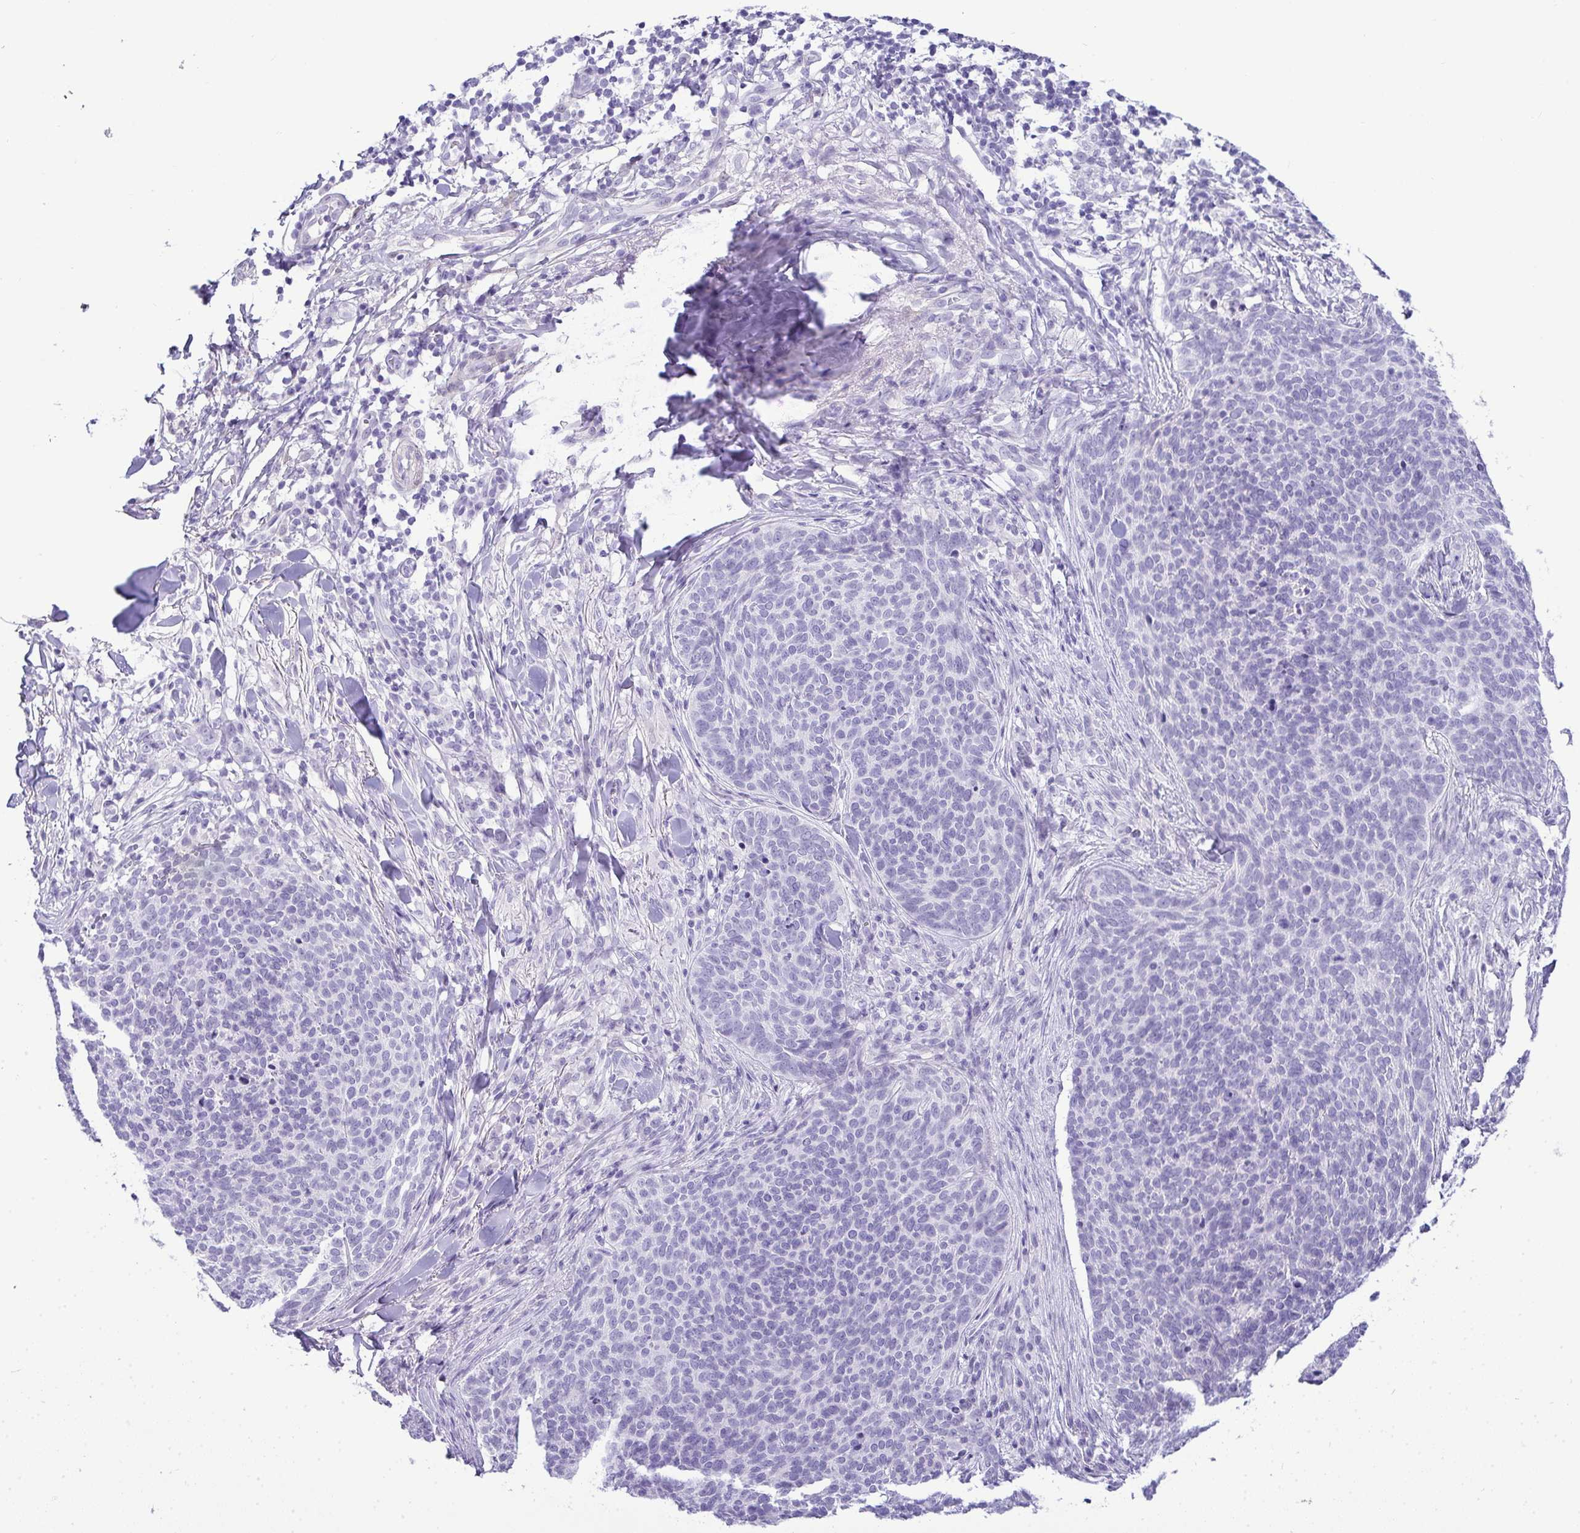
{"staining": {"intensity": "negative", "quantity": "none", "location": "none"}, "tissue": "skin cancer", "cell_type": "Tumor cells", "image_type": "cancer", "snomed": [{"axis": "morphology", "description": "Basal cell carcinoma"}, {"axis": "topography", "description": "Skin"}, {"axis": "topography", "description": "Skin of face"}], "caption": "There is no significant expression in tumor cells of basal cell carcinoma (skin).", "gene": "HSPB6", "patient": {"sex": "male", "age": 56}}